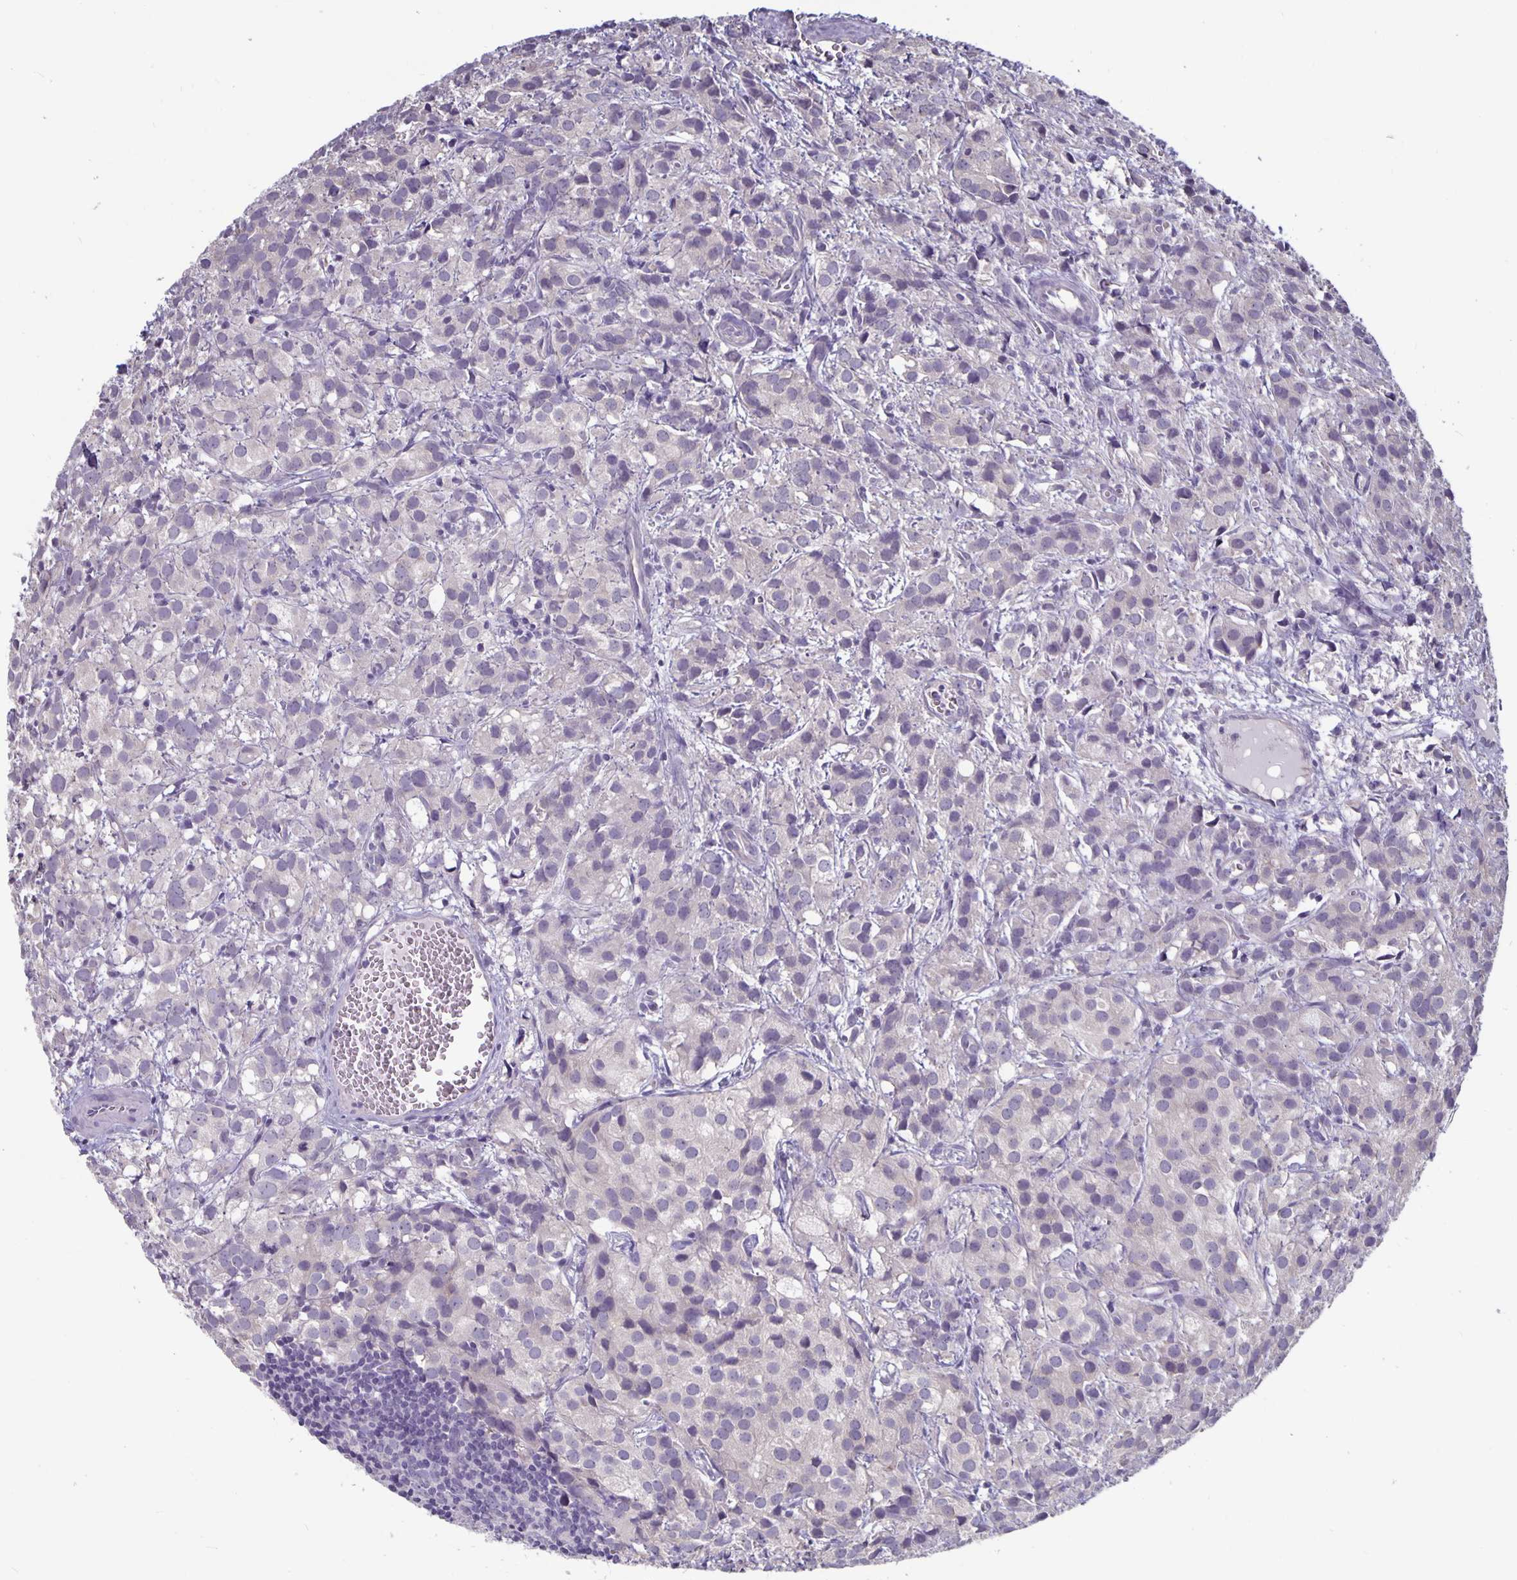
{"staining": {"intensity": "negative", "quantity": "none", "location": "none"}, "tissue": "prostate cancer", "cell_type": "Tumor cells", "image_type": "cancer", "snomed": [{"axis": "morphology", "description": "Adenocarcinoma, High grade"}, {"axis": "topography", "description": "Prostate"}], "caption": "This photomicrograph is of prostate high-grade adenocarcinoma stained with IHC to label a protein in brown with the nuclei are counter-stained blue. There is no expression in tumor cells.", "gene": "PLCB3", "patient": {"sex": "male", "age": 86}}